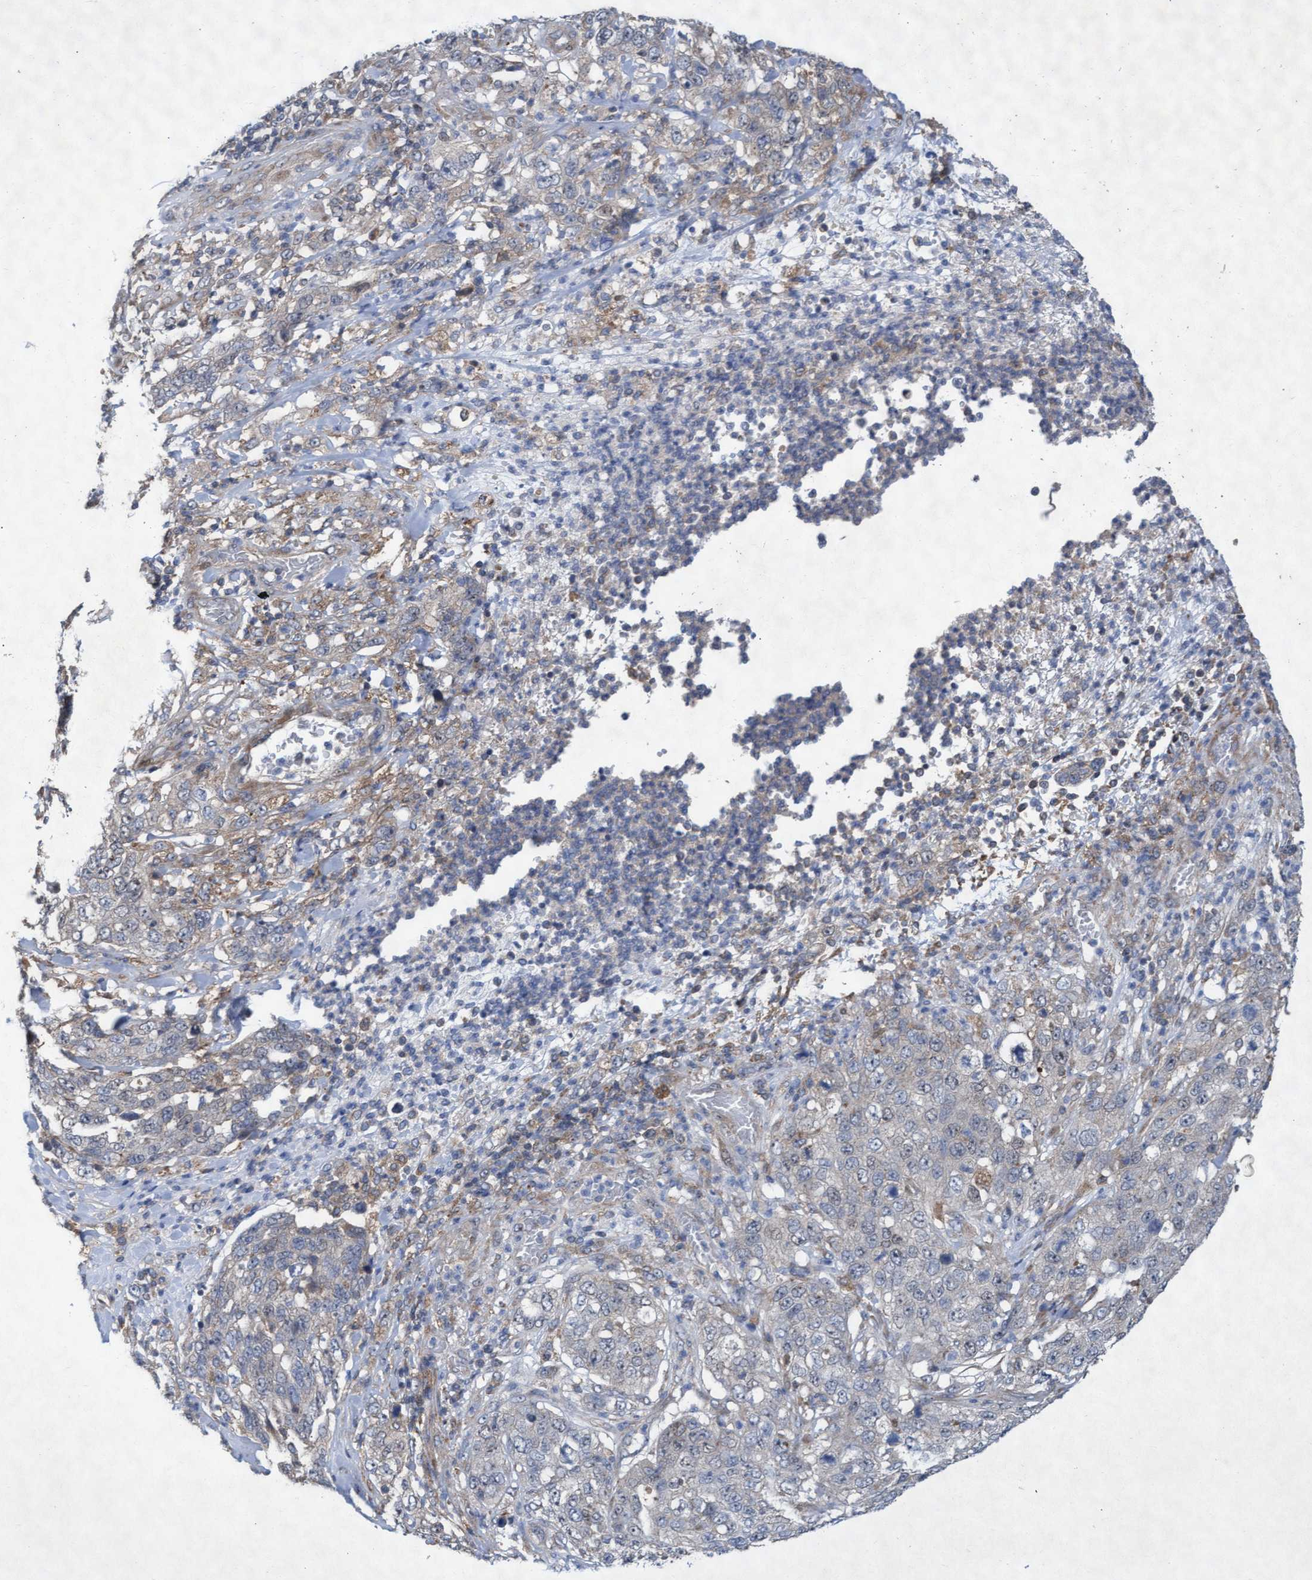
{"staining": {"intensity": "negative", "quantity": "none", "location": "none"}, "tissue": "stomach cancer", "cell_type": "Tumor cells", "image_type": "cancer", "snomed": [{"axis": "morphology", "description": "Adenocarcinoma, NOS"}, {"axis": "topography", "description": "Stomach"}], "caption": "Stomach cancer (adenocarcinoma) was stained to show a protein in brown. There is no significant staining in tumor cells. Nuclei are stained in blue.", "gene": "ABCF2", "patient": {"sex": "male", "age": 48}}